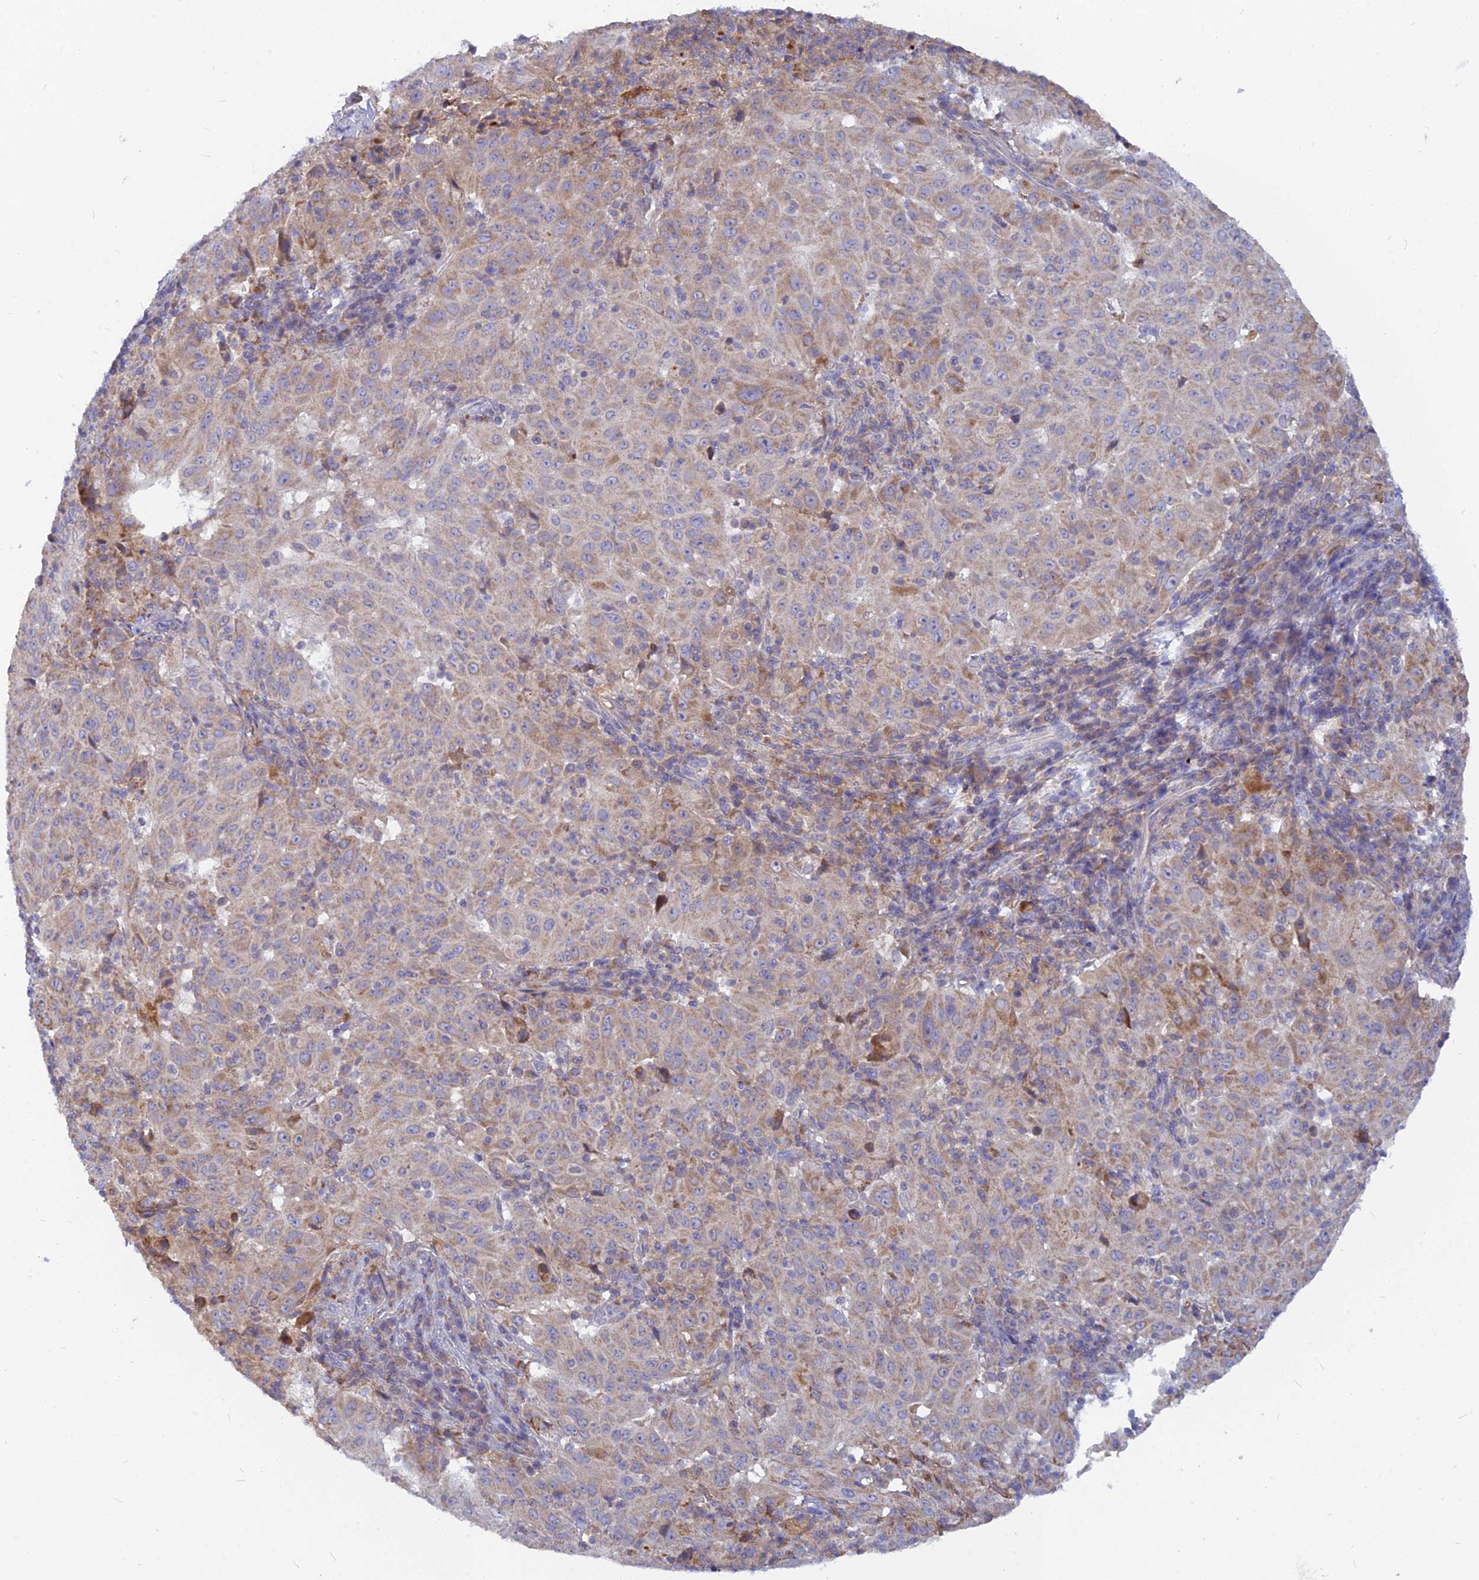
{"staining": {"intensity": "weak", "quantity": "25%-75%", "location": "cytoplasmic/membranous"}, "tissue": "pancreatic cancer", "cell_type": "Tumor cells", "image_type": "cancer", "snomed": [{"axis": "morphology", "description": "Adenocarcinoma, NOS"}, {"axis": "topography", "description": "Pancreas"}], "caption": "A high-resolution micrograph shows immunohistochemistry (IHC) staining of pancreatic cancer (adenocarcinoma), which exhibits weak cytoplasmic/membranous staining in about 25%-75% of tumor cells.", "gene": "CACNA1B", "patient": {"sex": "male", "age": 63}}